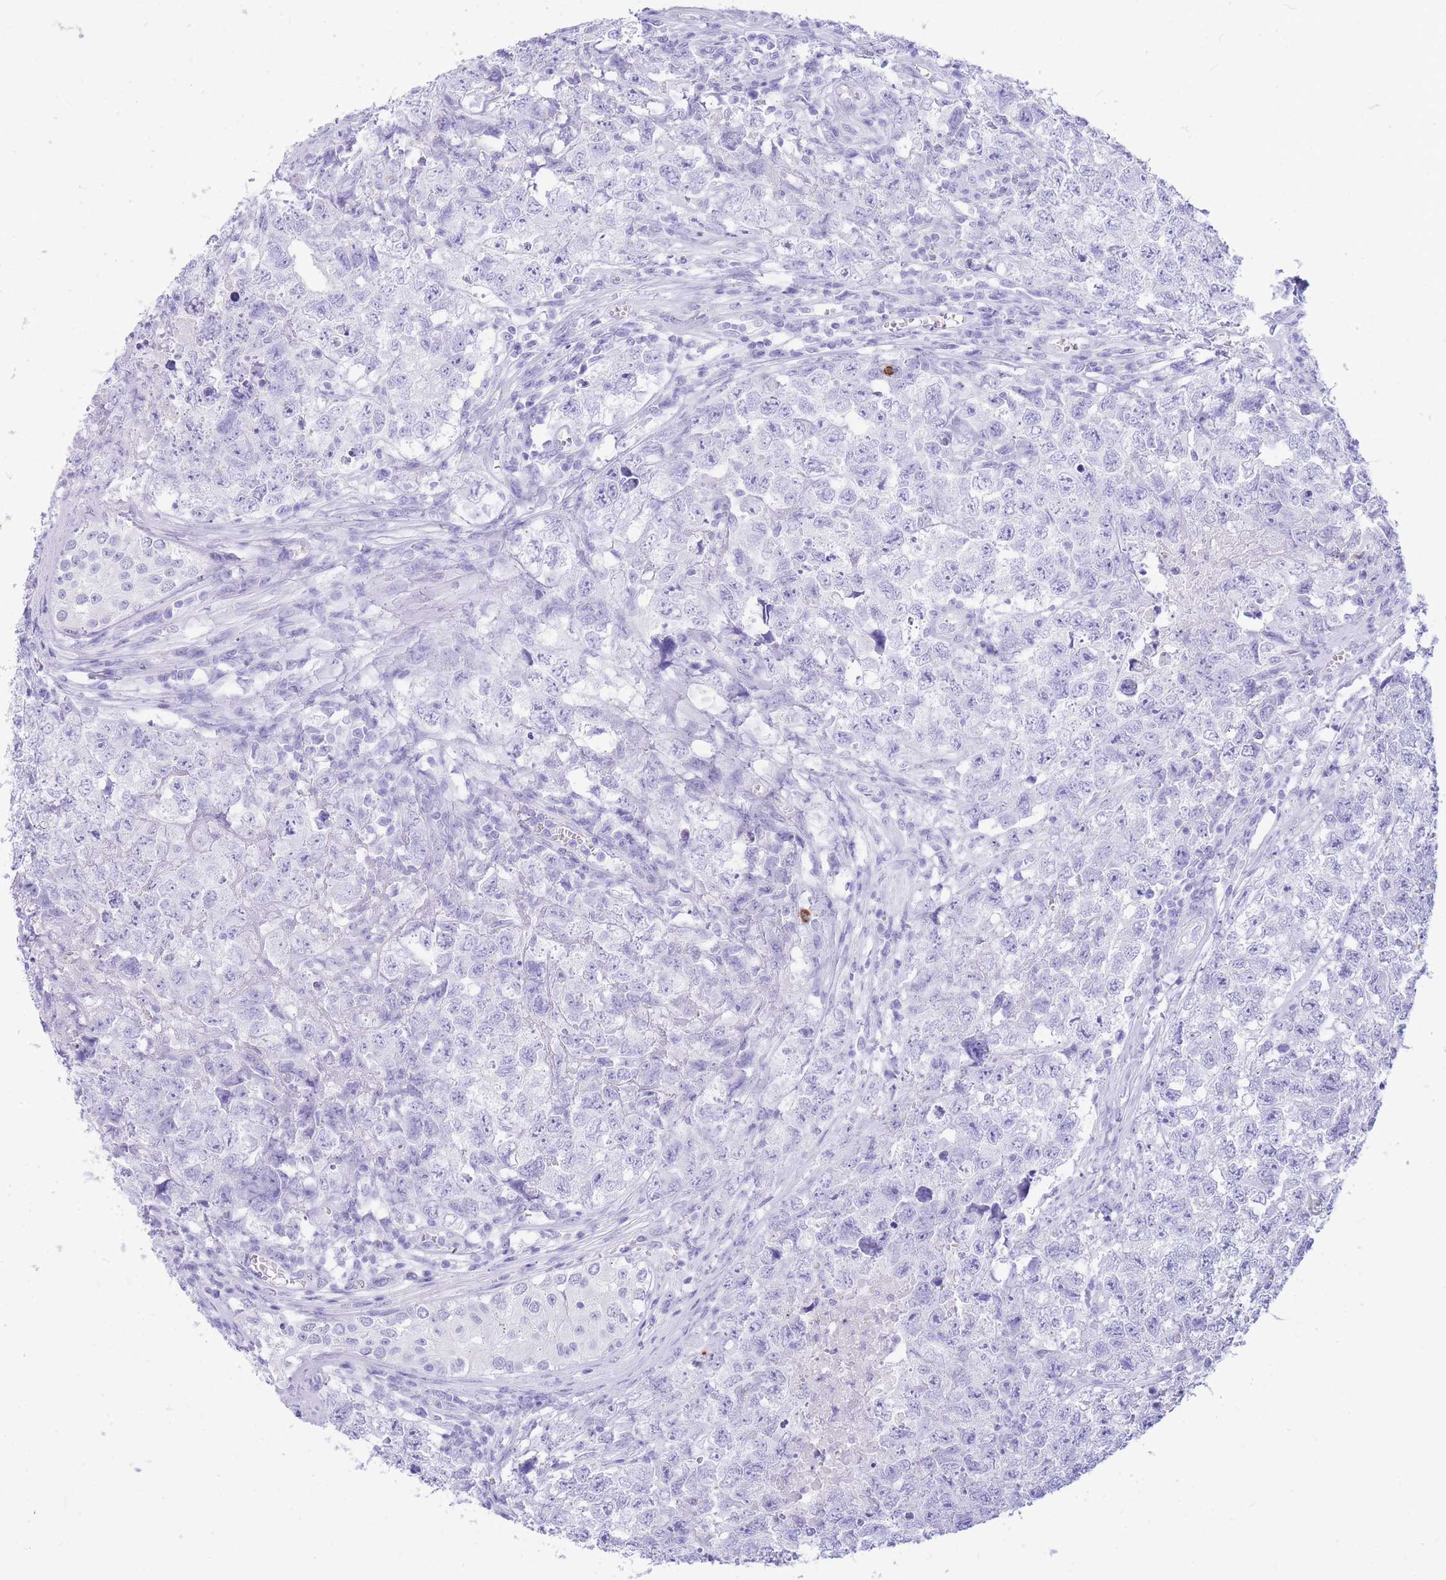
{"staining": {"intensity": "negative", "quantity": "none", "location": "none"}, "tissue": "testis cancer", "cell_type": "Tumor cells", "image_type": "cancer", "snomed": [{"axis": "morphology", "description": "Carcinoma, Embryonal, NOS"}, {"axis": "topography", "description": "Testis"}], "caption": "Human testis cancer stained for a protein using immunohistochemistry (IHC) displays no staining in tumor cells.", "gene": "HERC1", "patient": {"sex": "male", "age": 22}}